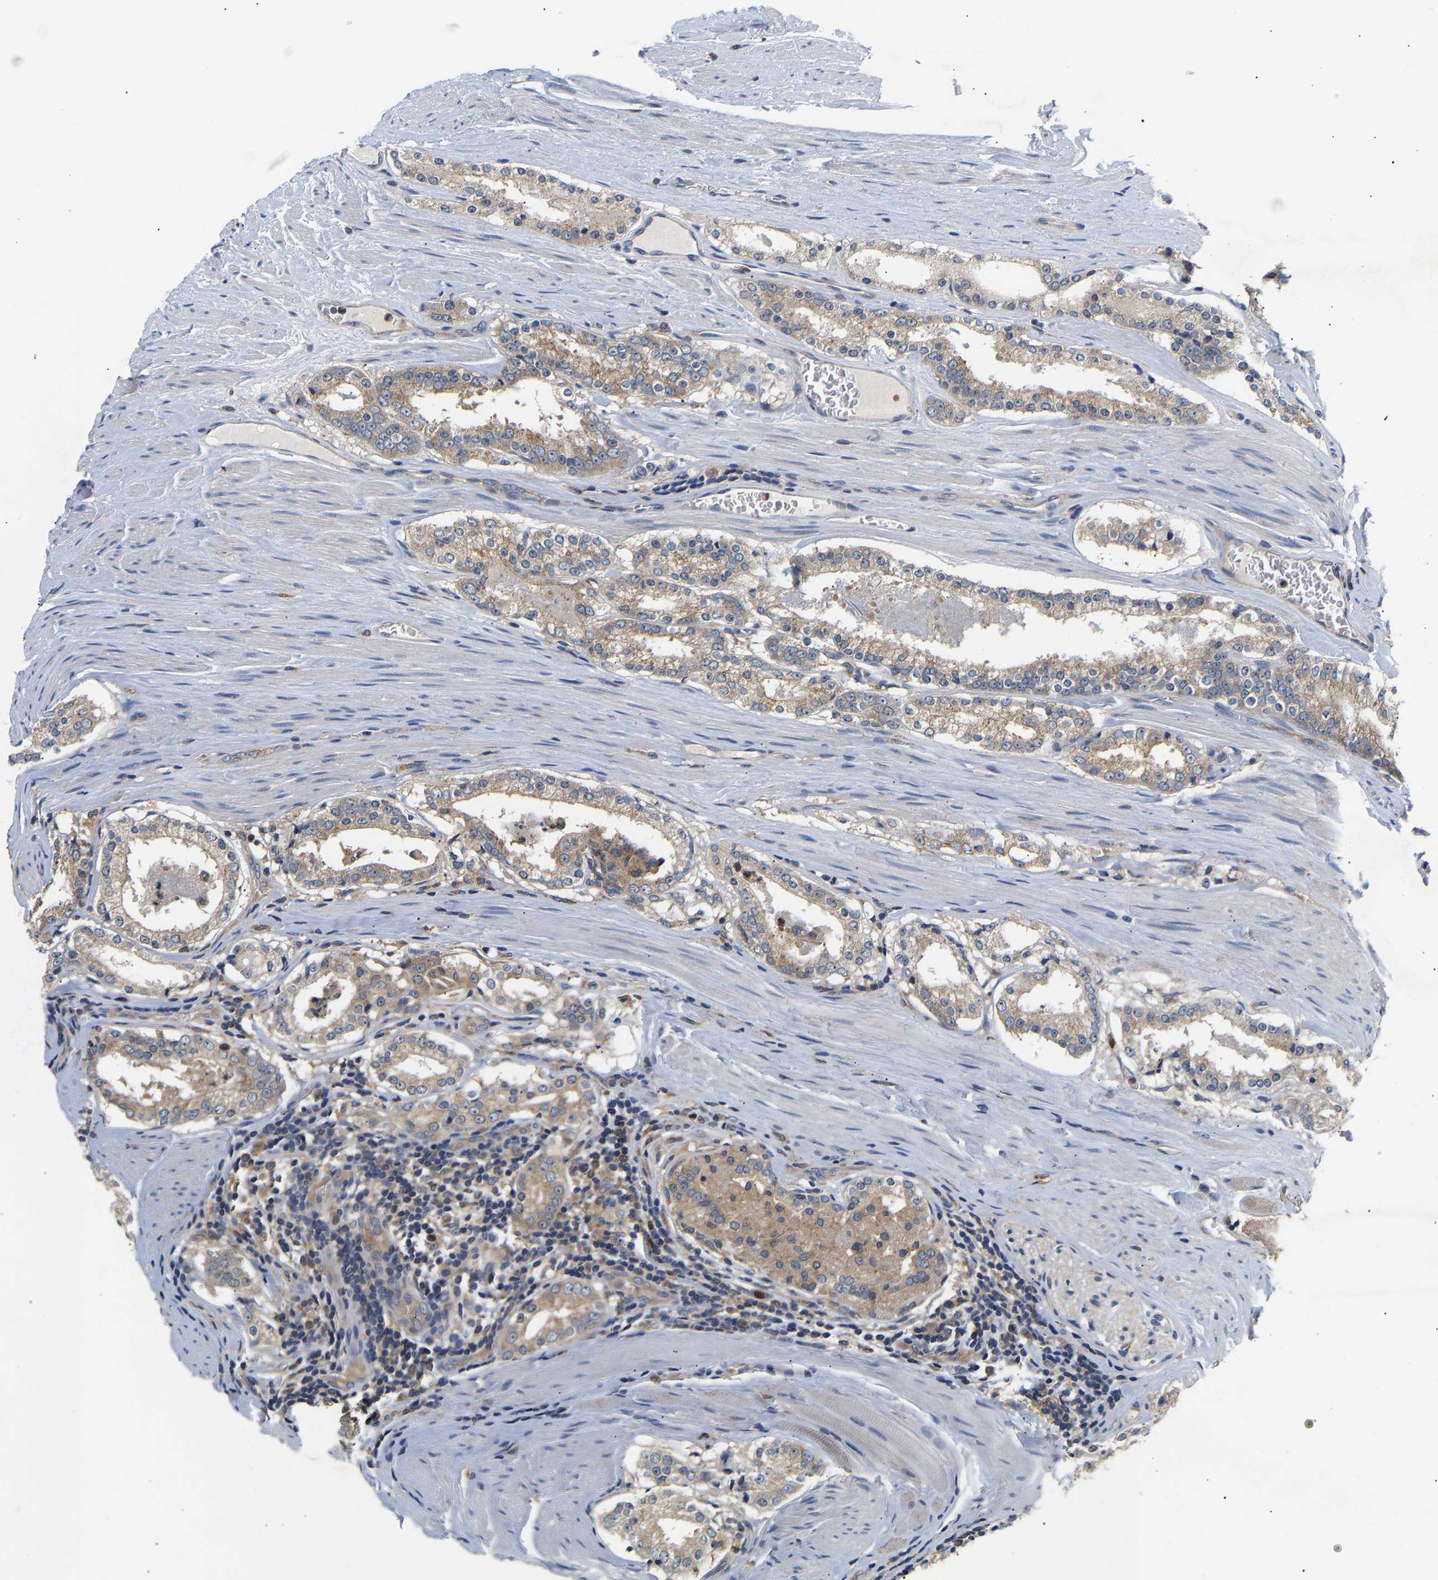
{"staining": {"intensity": "weak", "quantity": ">75%", "location": "cytoplasmic/membranous"}, "tissue": "prostate cancer", "cell_type": "Tumor cells", "image_type": "cancer", "snomed": [{"axis": "morphology", "description": "Adenocarcinoma, Low grade"}, {"axis": "topography", "description": "Prostate"}], "caption": "Weak cytoplasmic/membranous protein expression is seen in approximately >75% of tumor cells in low-grade adenocarcinoma (prostate). The staining was performed using DAB to visualize the protein expression in brown, while the nuclei were stained in blue with hematoxylin (Magnification: 20x).", "gene": "PPID", "patient": {"sex": "male", "age": 63}}